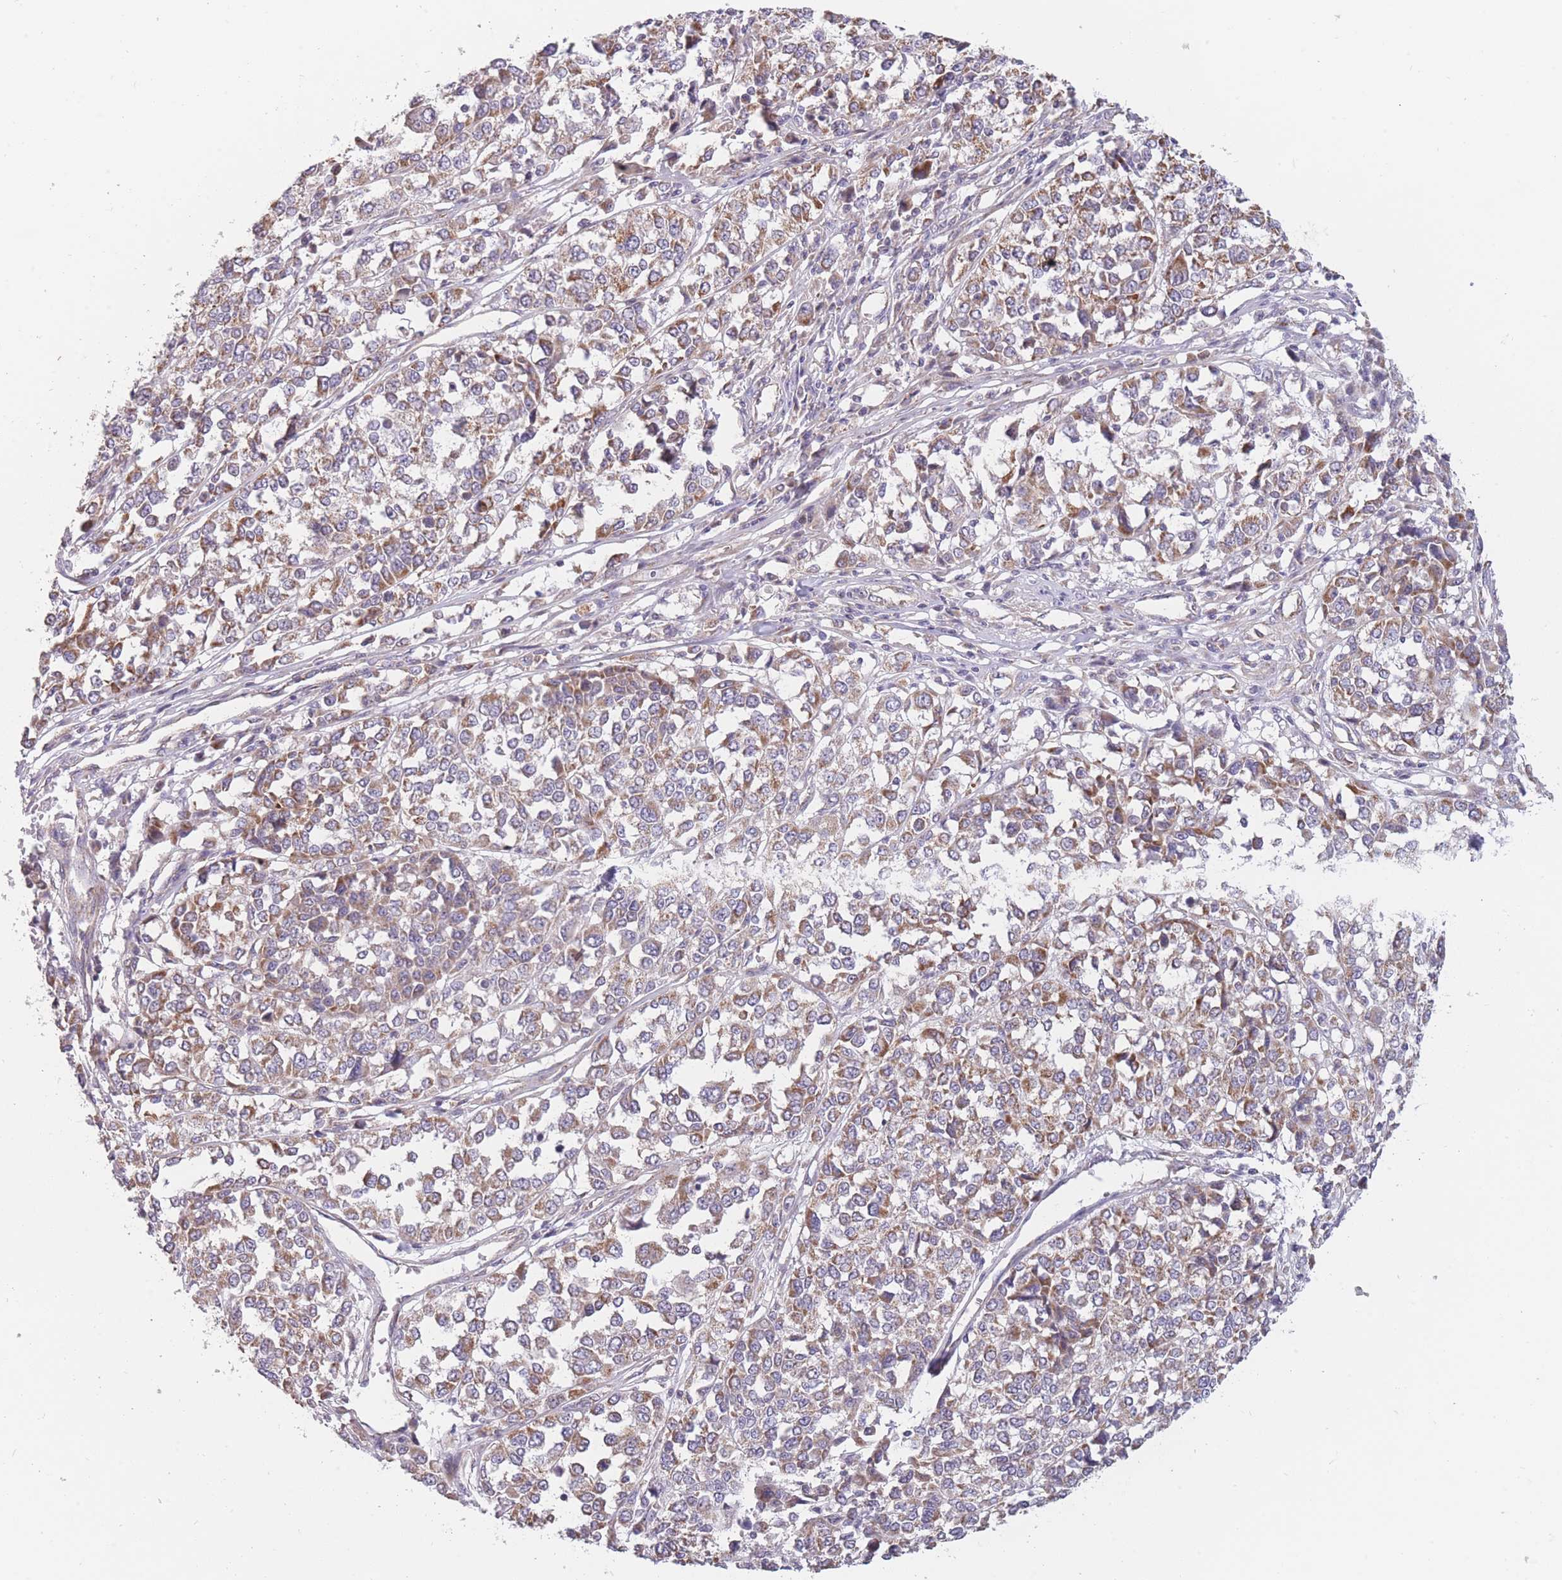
{"staining": {"intensity": "moderate", "quantity": ">75%", "location": "cytoplasmic/membranous"}, "tissue": "melanoma", "cell_type": "Tumor cells", "image_type": "cancer", "snomed": [{"axis": "morphology", "description": "Malignant melanoma, Metastatic site"}, {"axis": "topography", "description": "Lymph node"}], "caption": "A photomicrograph of human melanoma stained for a protein demonstrates moderate cytoplasmic/membranous brown staining in tumor cells.", "gene": "MRPS18C", "patient": {"sex": "male", "age": 44}}